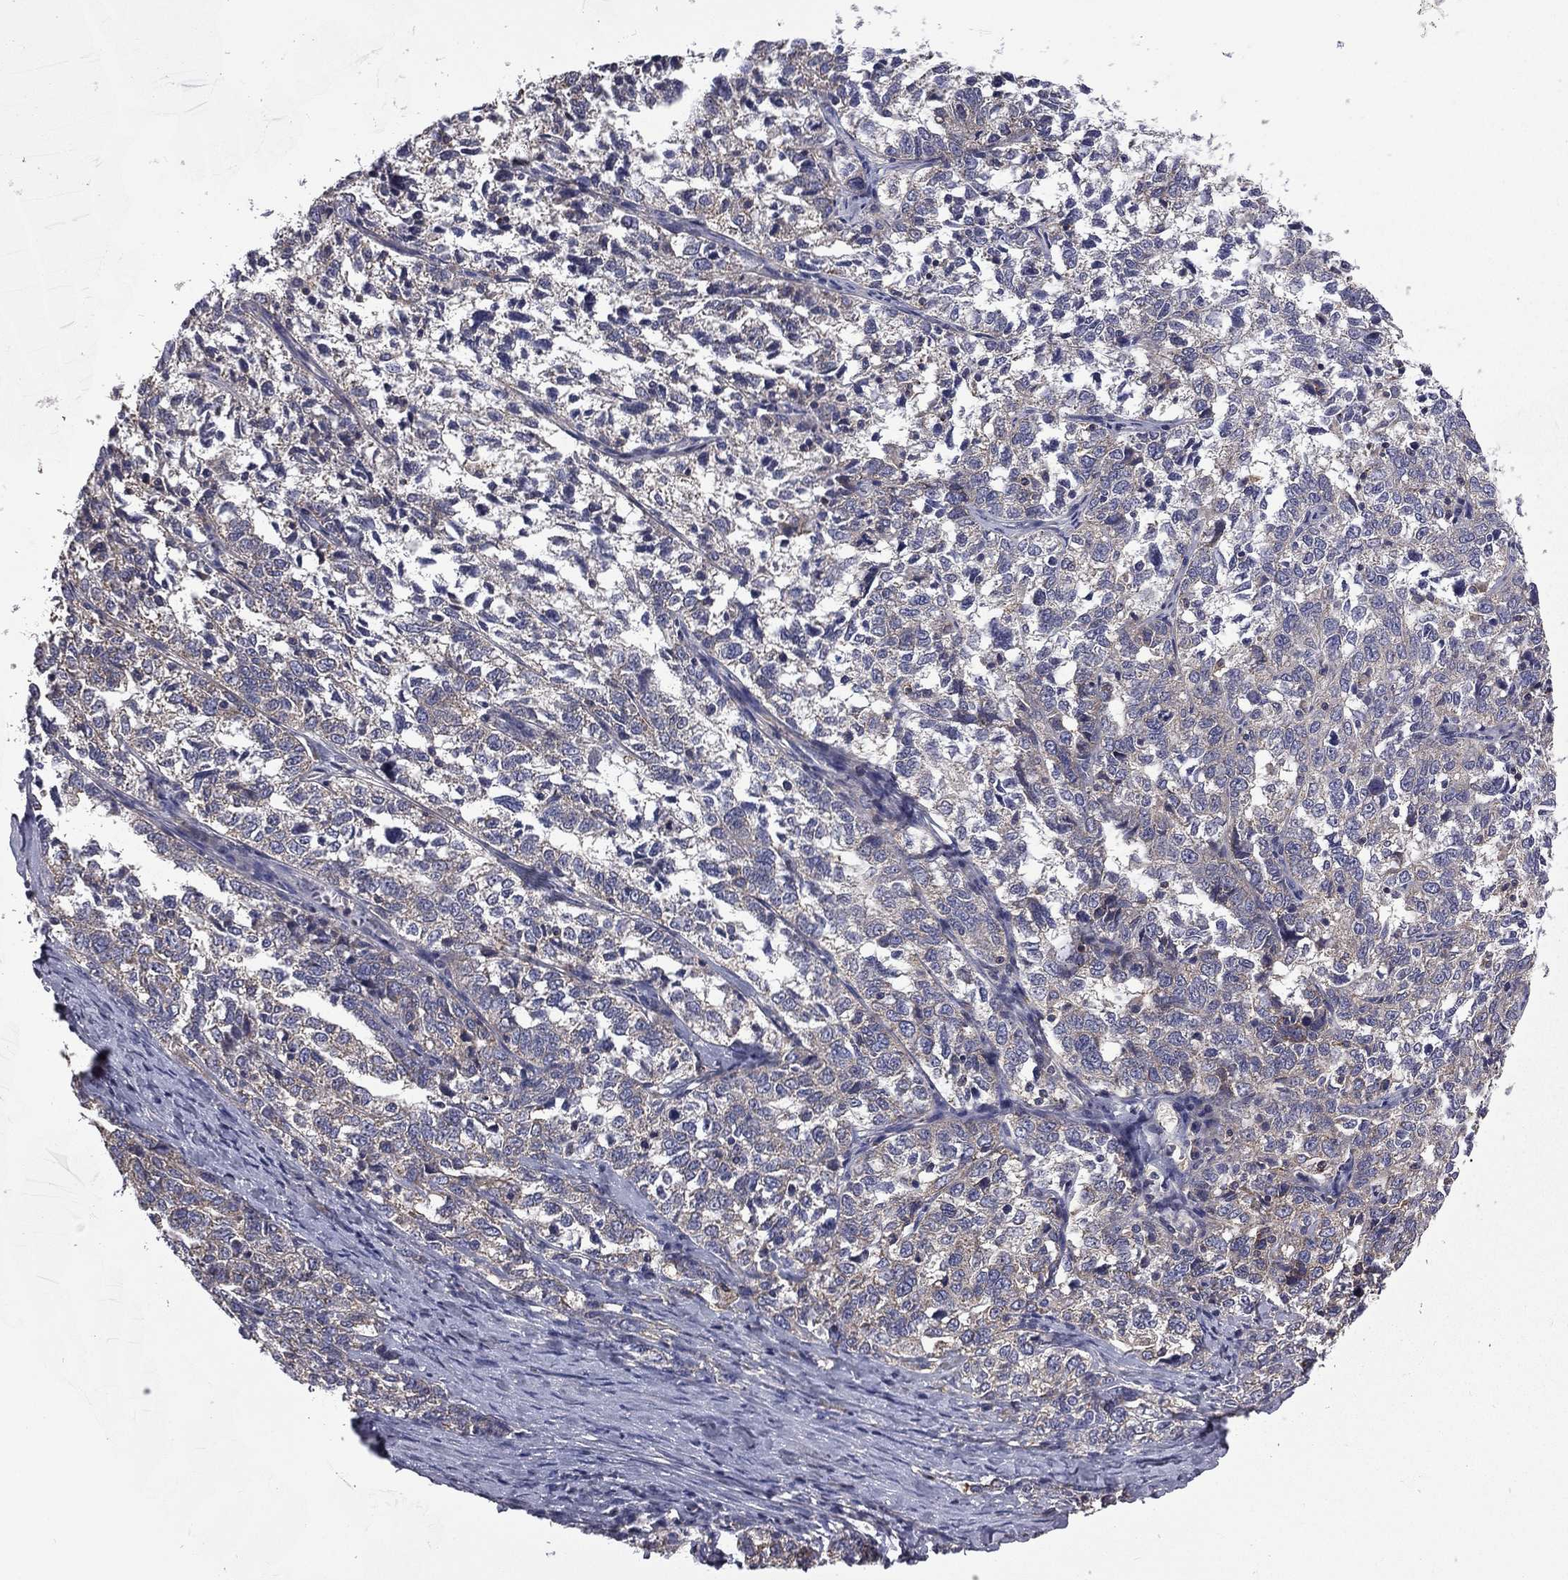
{"staining": {"intensity": "negative", "quantity": "none", "location": "none"}, "tissue": "ovarian cancer", "cell_type": "Tumor cells", "image_type": "cancer", "snomed": [{"axis": "morphology", "description": "Cystadenocarcinoma, serous, NOS"}, {"axis": "topography", "description": "Ovary"}], "caption": "Tumor cells are negative for protein expression in human serous cystadenocarcinoma (ovarian). (DAB immunohistochemistry, high magnification).", "gene": "CEACAM7", "patient": {"sex": "female", "age": 71}}